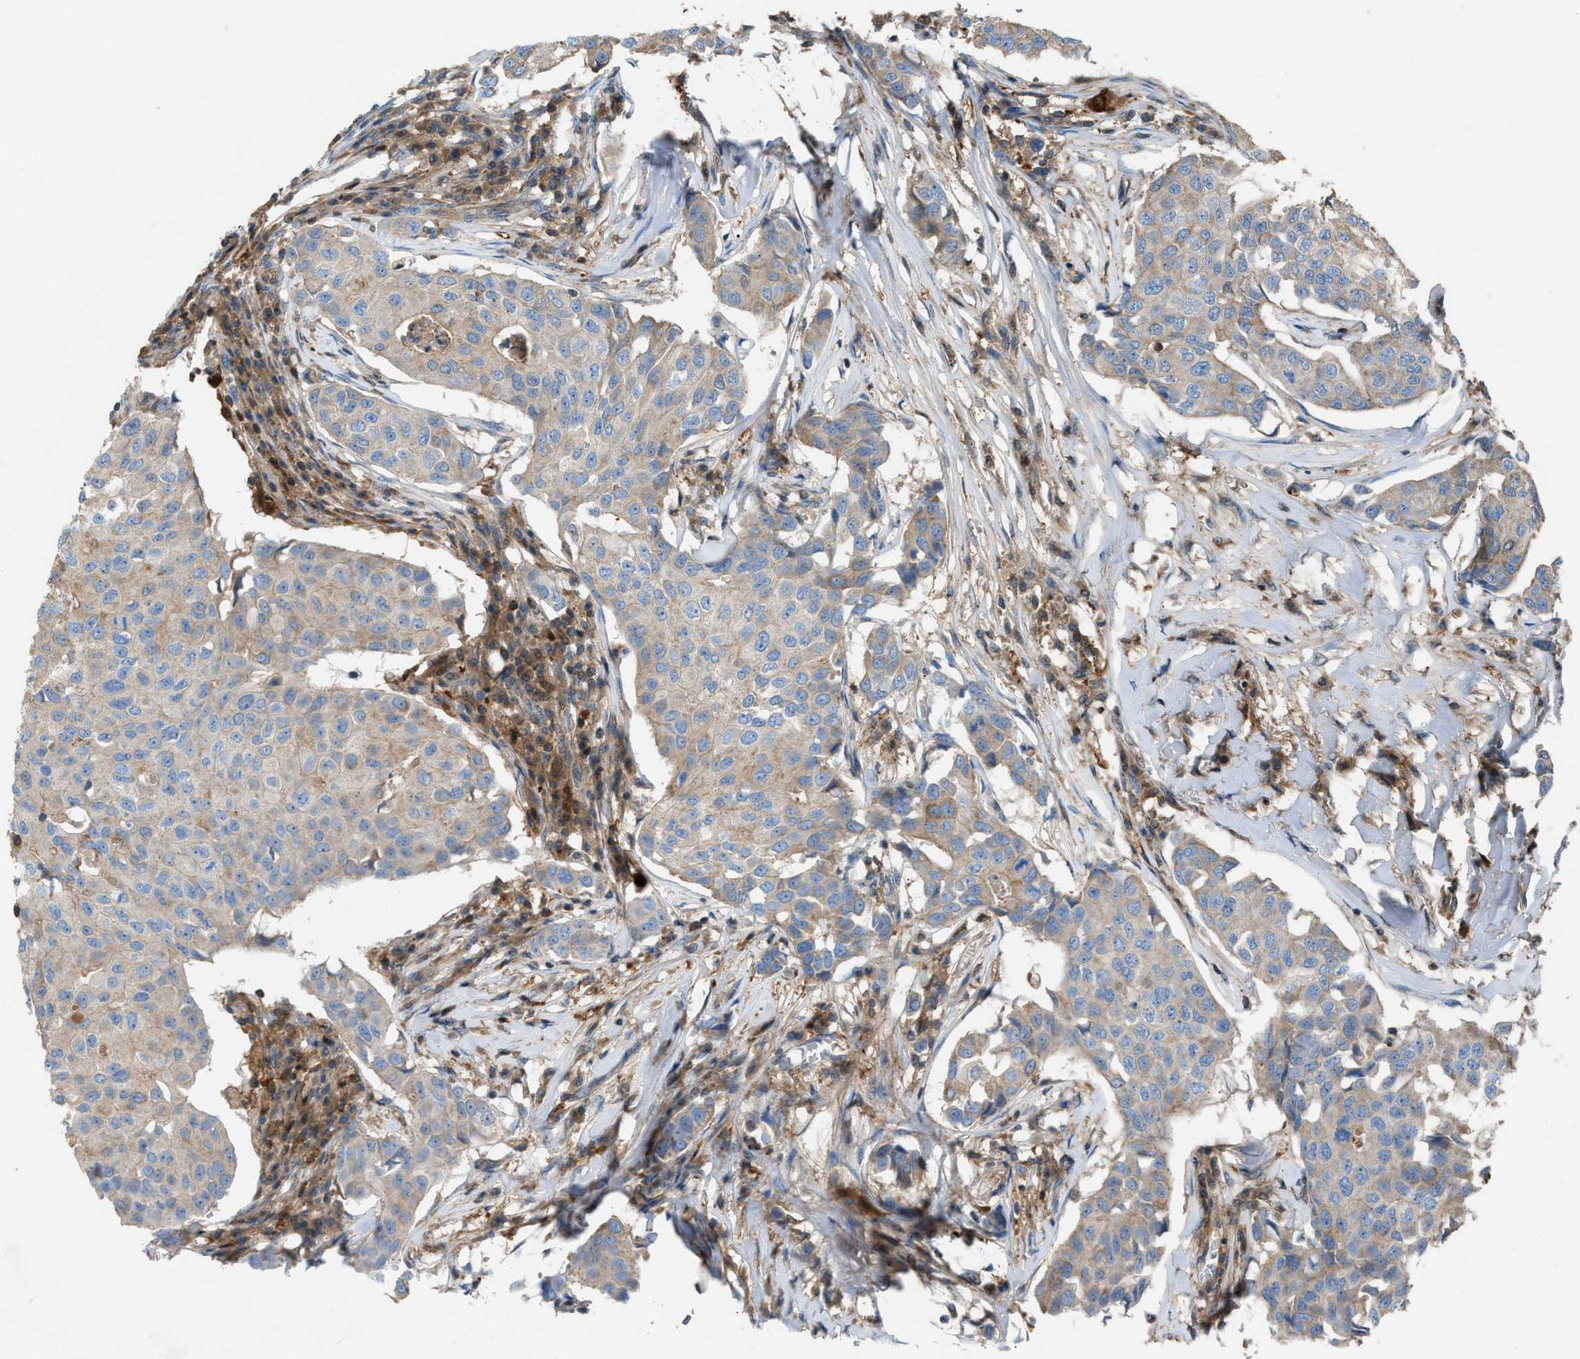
{"staining": {"intensity": "weak", "quantity": "<25%", "location": "cytoplasmic/membranous"}, "tissue": "breast cancer", "cell_type": "Tumor cells", "image_type": "cancer", "snomed": [{"axis": "morphology", "description": "Duct carcinoma"}, {"axis": "topography", "description": "Breast"}], "caption": "The immunohistochemistry (IHC) micrograph has no significant expression in tumor cells of infiltrating ductal carcinoma (breast) tissue. (Stains: DAB (3,3'-diaminobenzidine) immunohistochemistry with hematoxylin counter stain, Microscopy: brightfield microscopy at high magnification).", "gene": "TPK1", "patient": {"sex": "female", "age": 80}}